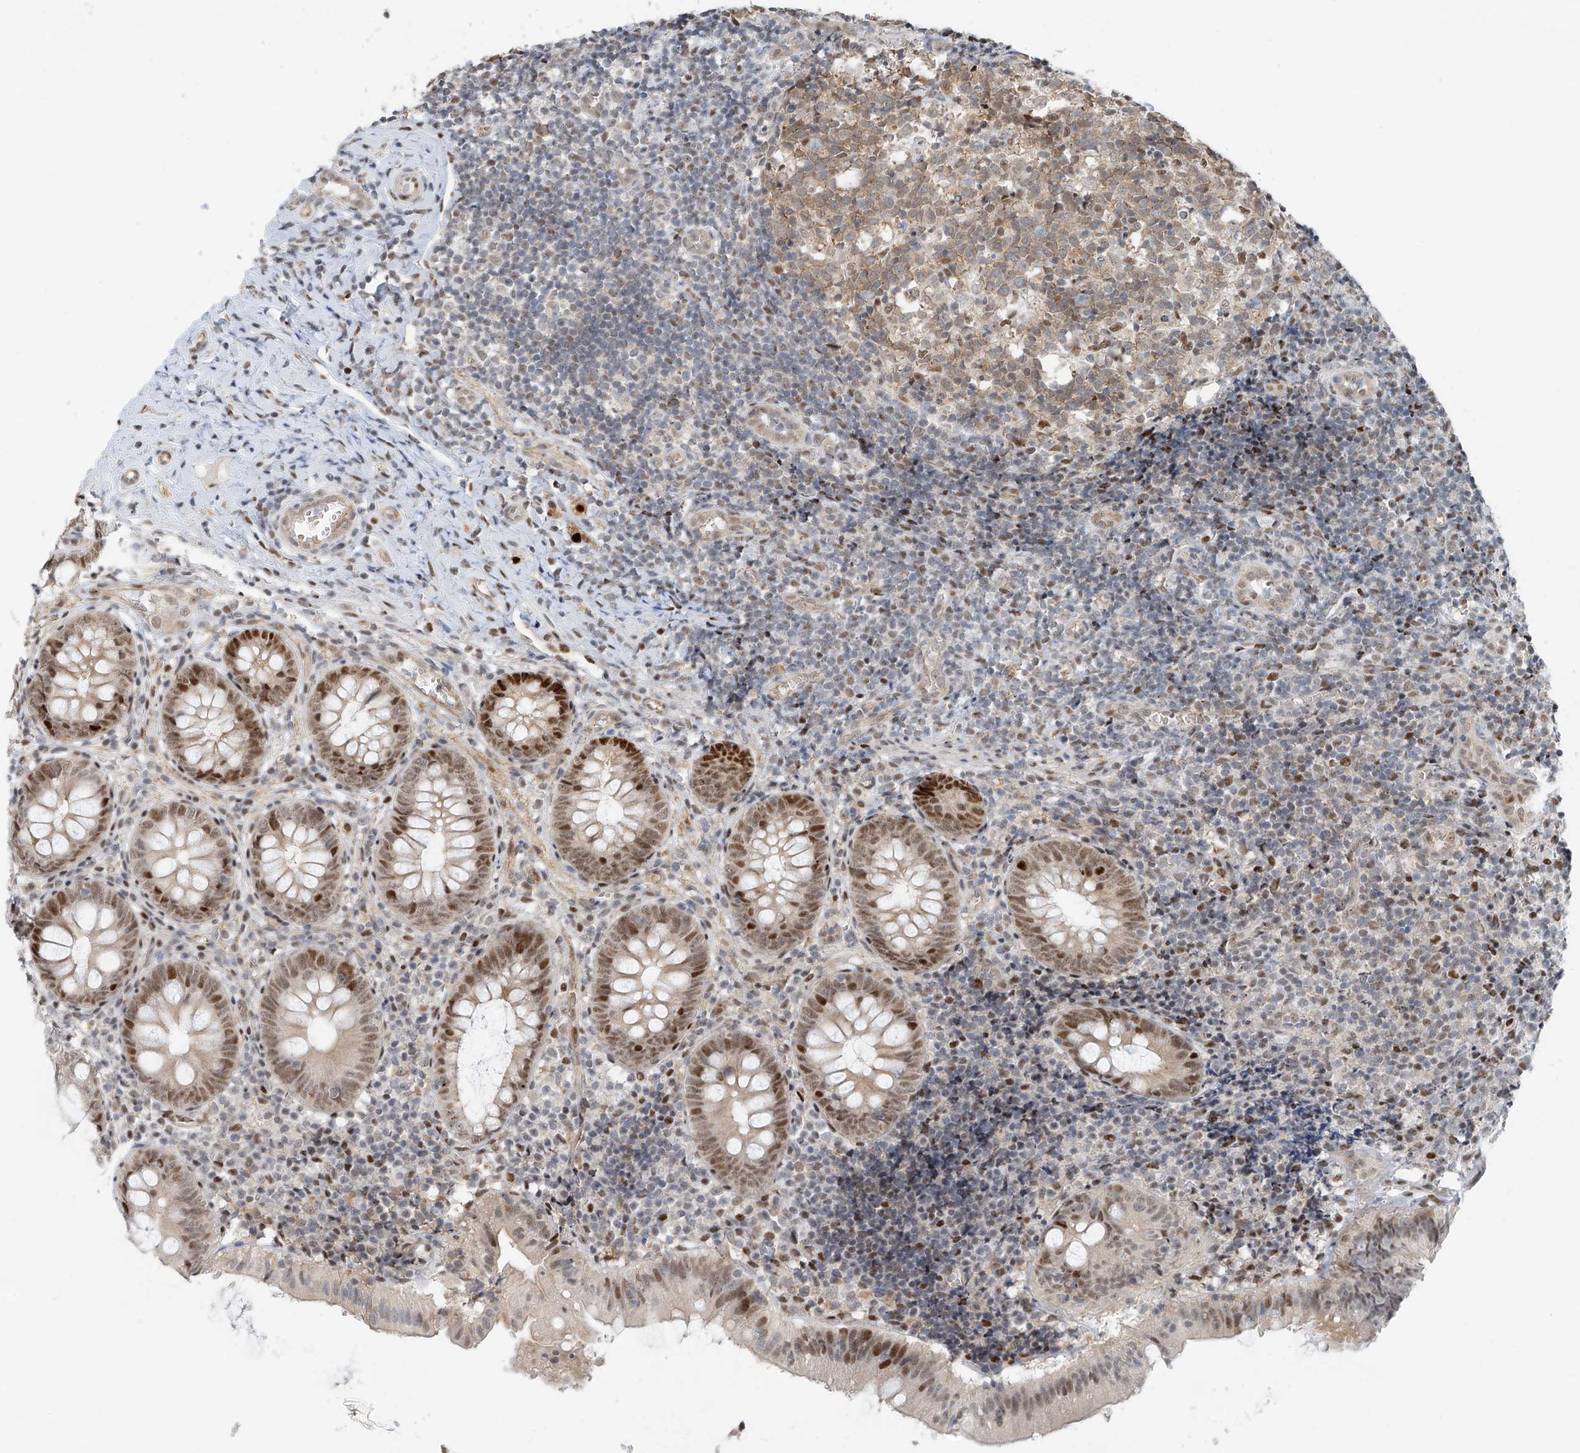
{"staining": {"intensity": "moderate", "quantity": ">75%", "location": "nuclear"}, "tissue": "appendix", "cell_type": "Glandular cells", "image_type": "normal", "snomed": [{"axis": "morphology", "description": "Normal tissue, NOS"}, {"axis": "topography", "description": "Appendix"}], "caption": "The image reveals immunohistochemical staining of unremarkable appendix. There is moderate nuclear positivity is identified in about >75% of glandular cells. (DAB = brown stain, brightfield microscopy at high magnification).", "gene": "ZNF514", "patient": {"sex": "male", "age": 8}}